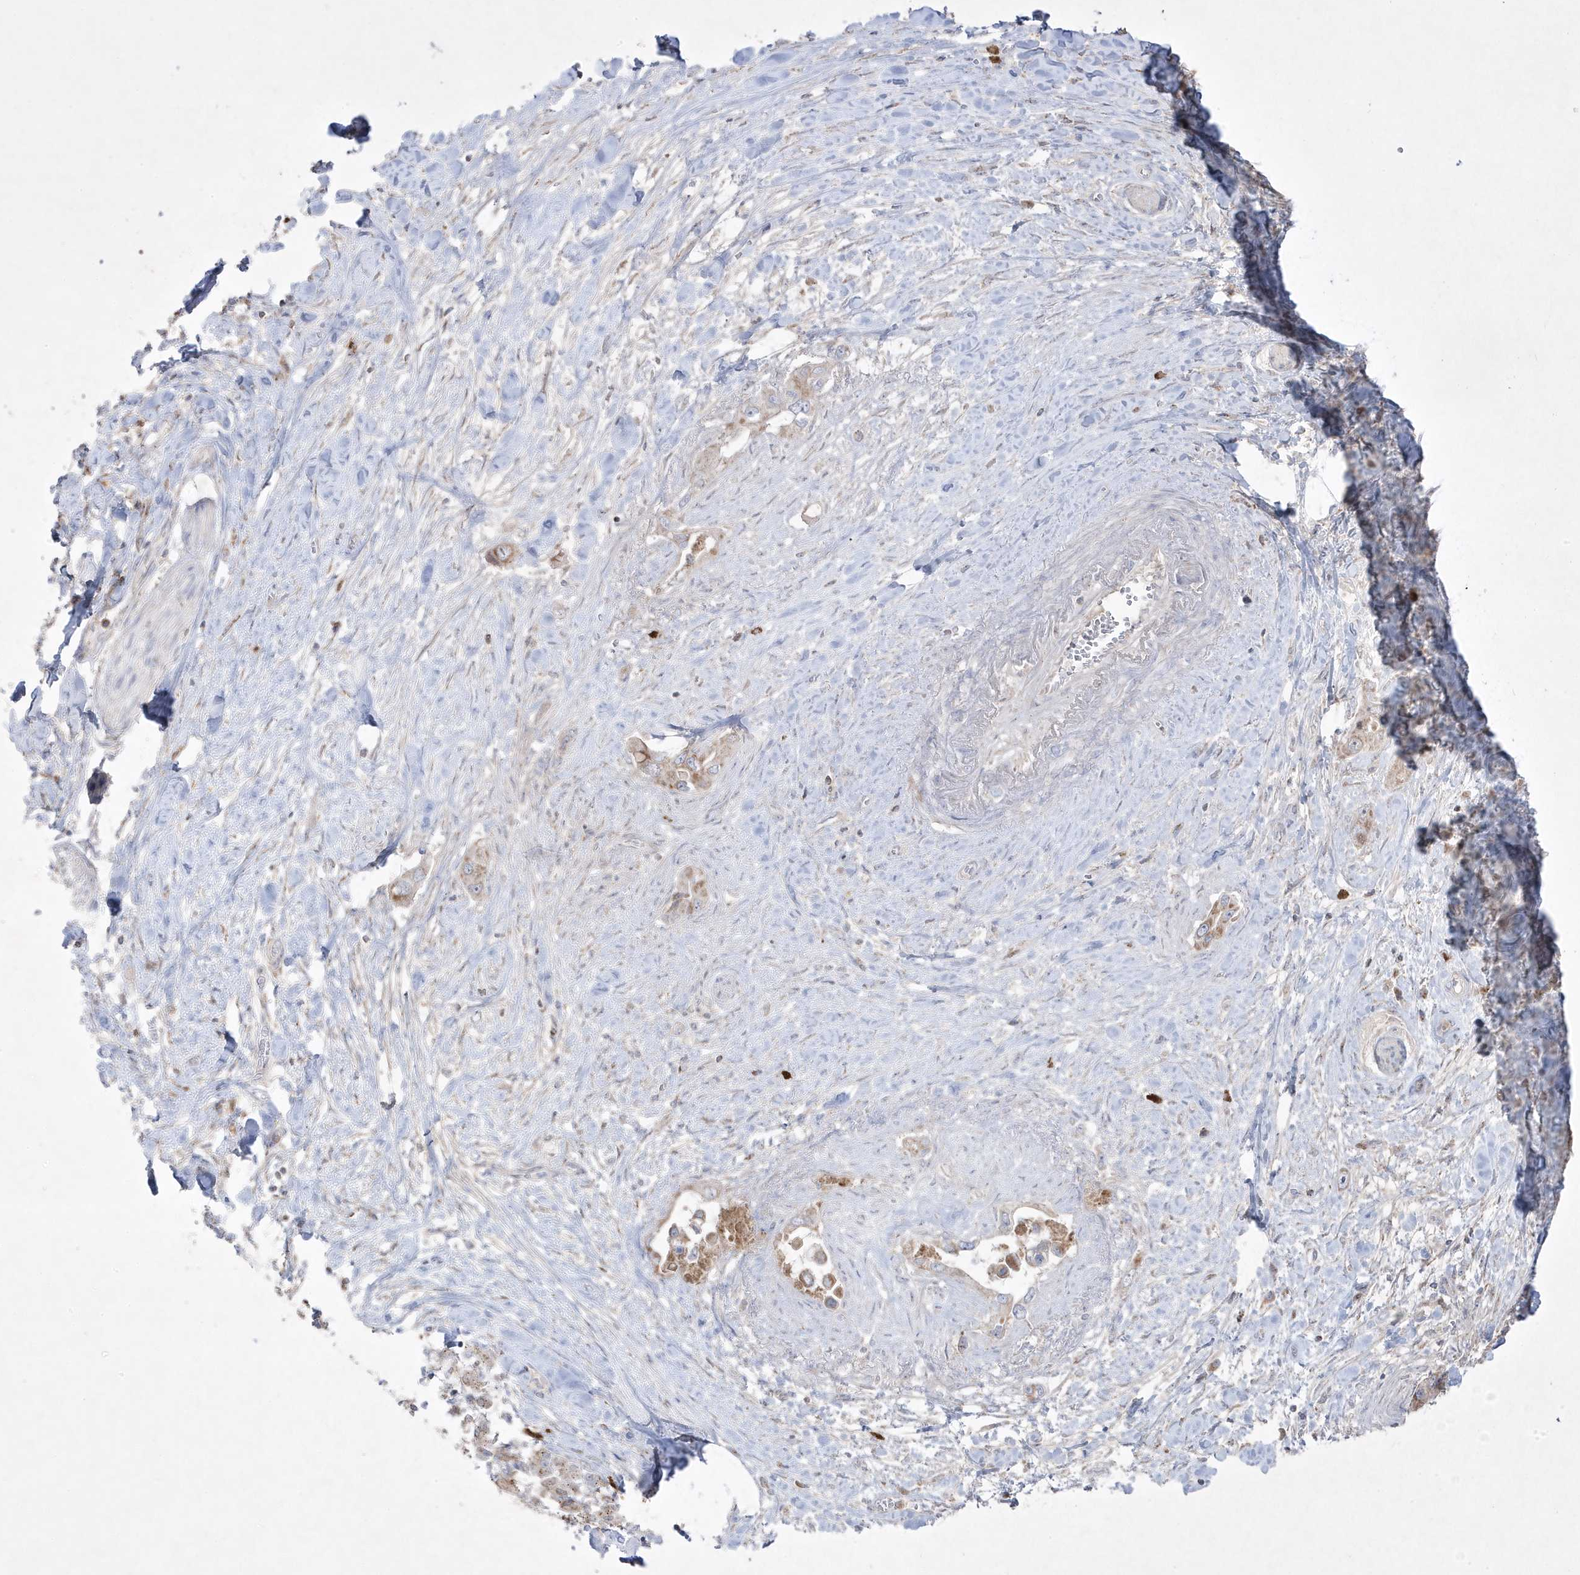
{"staining": {"intensity": "moderate", "quantity": "25%-75%", "location": "cytoplasmic/membranous"}, "tissue": "pancreatic cancer", "cell_type": "Tumor cells", "image_type": "cancer", "snomed": [{"axis": "morphology", "description": "Inflammation, NOS"}, {"axis": "morphology", "description": "Adenocarcinoma, NOS"}, {"axis": "topography", "description": "Pancreas"}], "caption": "A medium amount of moderate cytoplasmic/membranous positivity is appreciated in approximately 25%-75% of tumor cells in adenocarcinoma (pancreatic) tissue. The staining was performed using DAB (3,3'-diaminobenzidine) to visualize the protein expression in brown, while the nuclei were stained in blue with hematoxylin (Magnification: 20x).", "gene": "ADAMTSL3", "patient": {"sex": "female", "age": 56}}